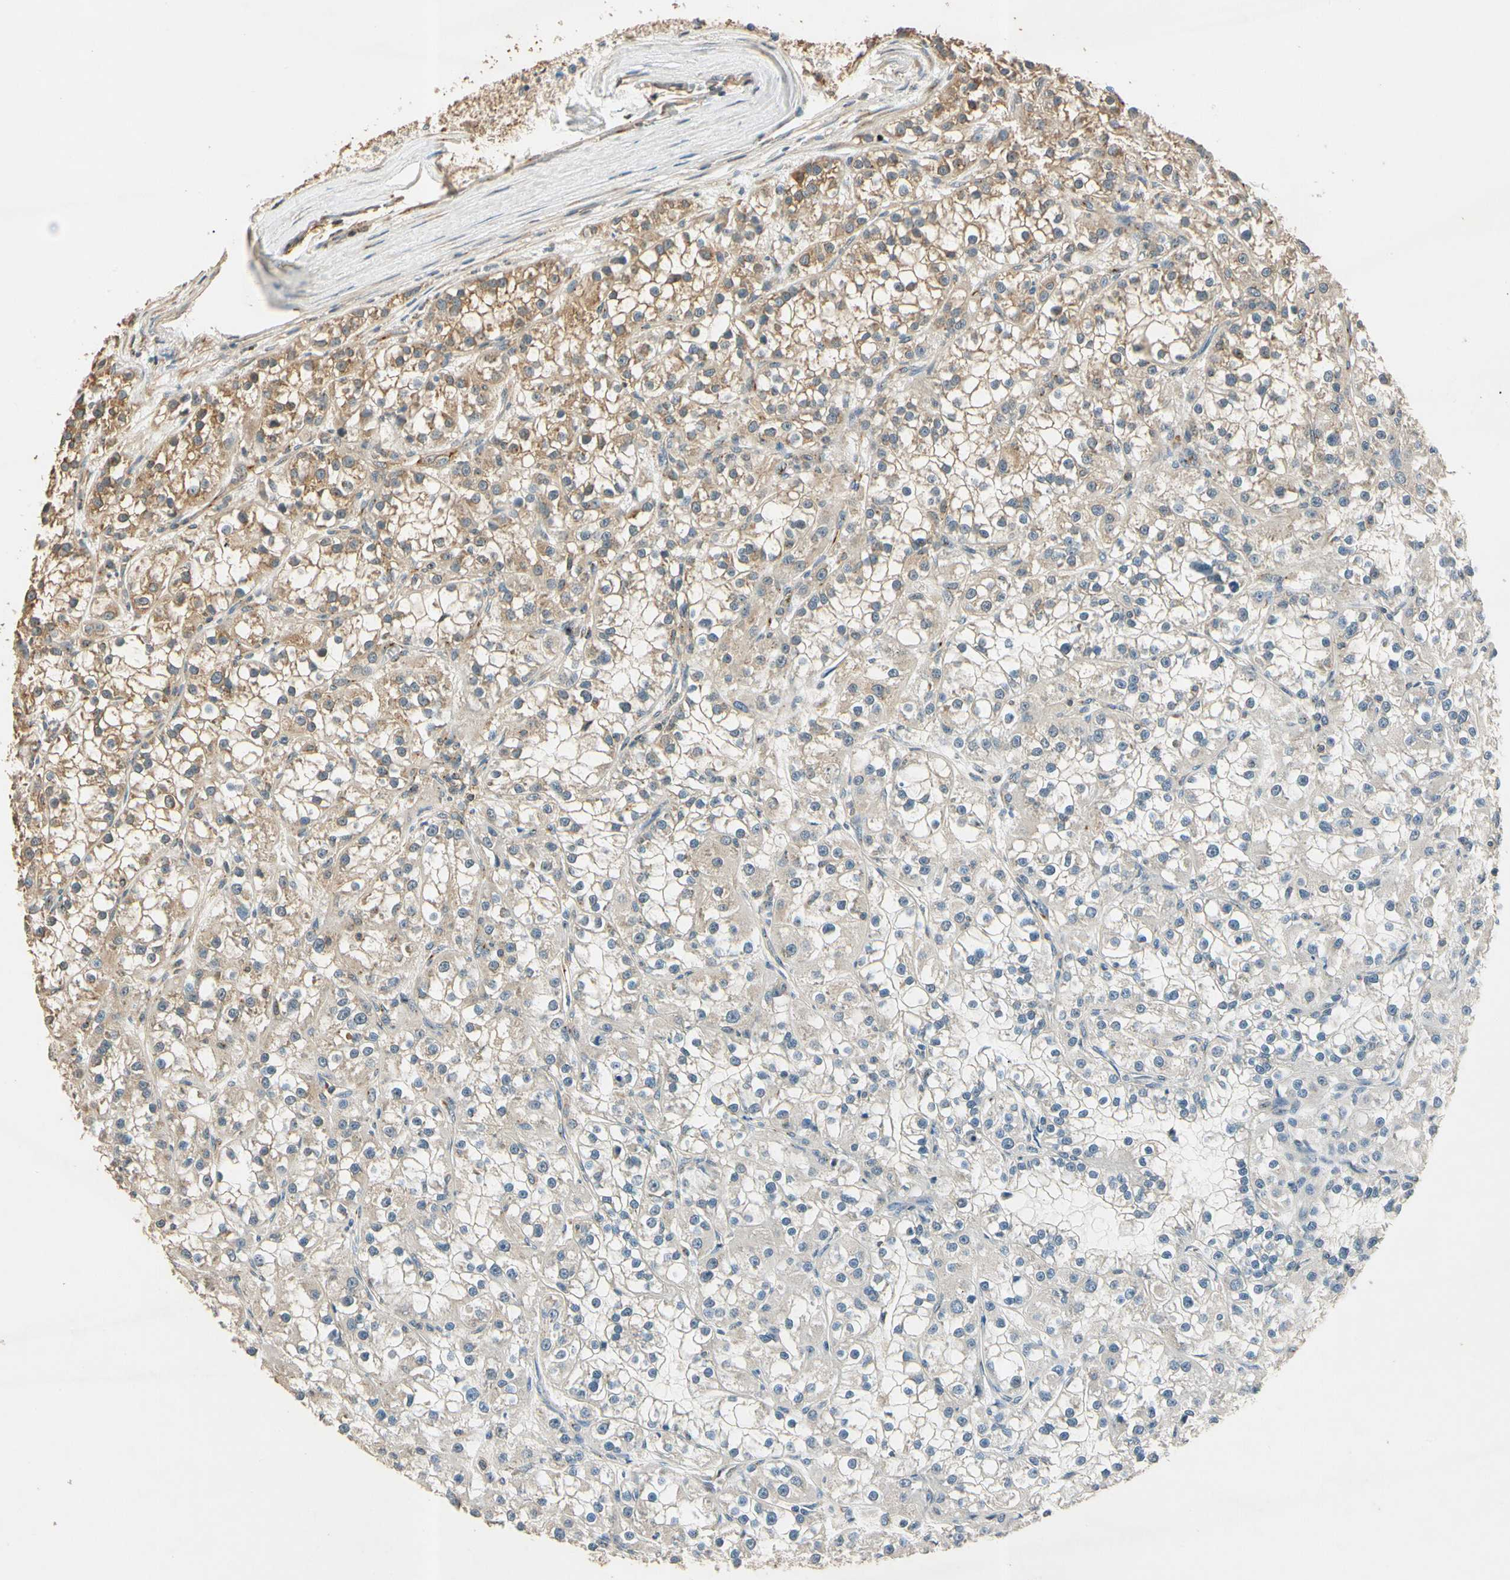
{"staining": {"intensity": "moderate", "quantity": "25%-75%", "location": "cytoplasmic/membranous"}, "tissue": "renal cancer", "cell_type": "Tumor cells", "image_type": "cancer", "snomed": [{"axis": "morphology", "description": "Adenocarcinoma, NOS"}, {"axis": "topography", "description": "Kidney"}], "caption": "Immunohistochemical staining of renal cancer (adenocarcinoma) exhibits medium levels of moderate cytoplasmic/membranous protein positivity in approximately 25%-75% of tumor cells.", "gene": "AKAP9", "patient": {"sex": "female", "age": 52}}